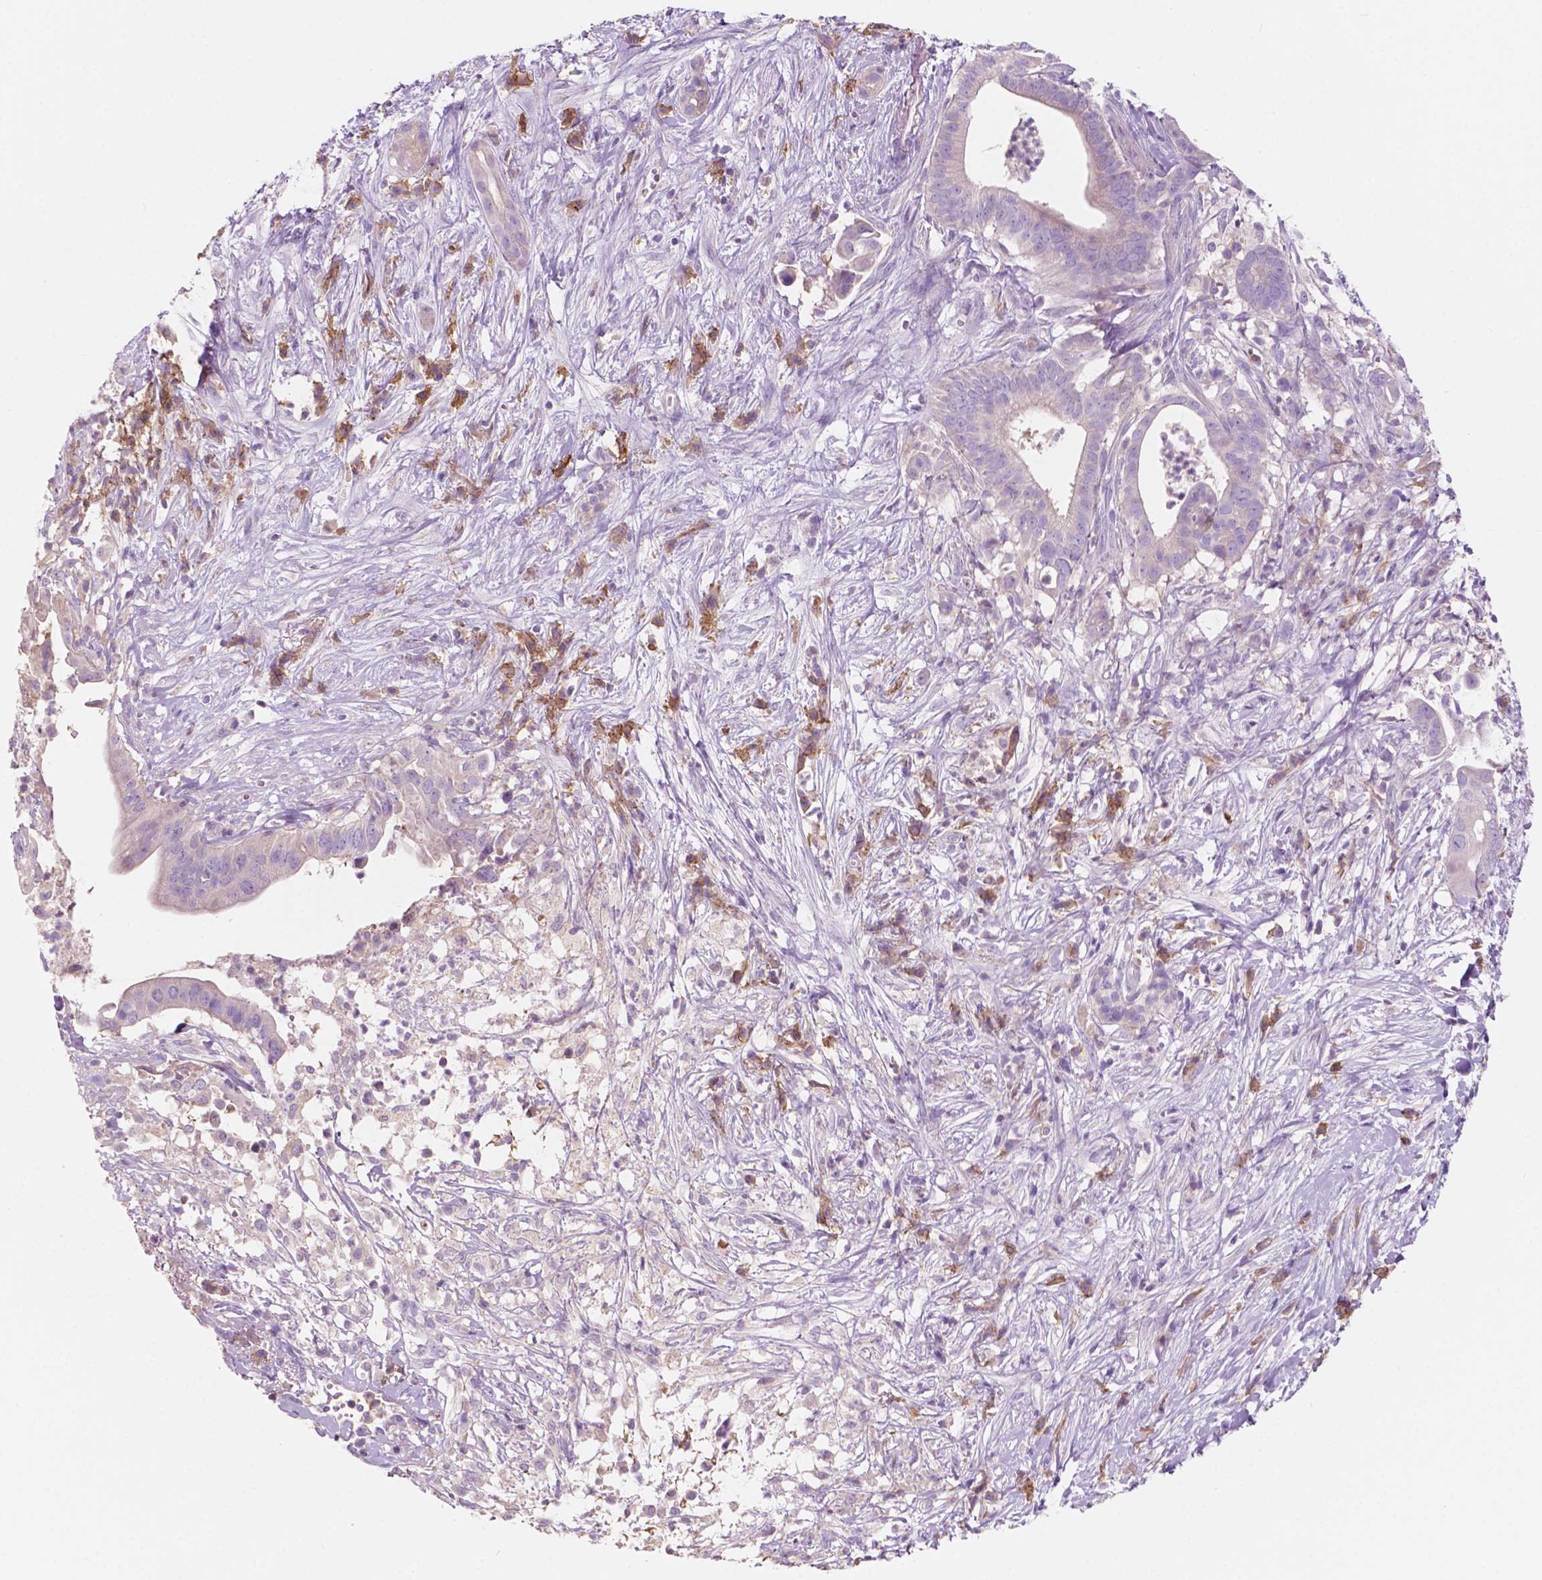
{"staining": {"intensity": "negative", "quantity": "none", "location": "none"}, "tissue": "pancreatic cancer", "cell_type": "Tumor cells", "image_type": "cancer", "snomed": [{"axis": "morphology", "description": "Adenocarcinoma, NOS"}, {"axis": "topography", "description": "Pancreas"}], "caption": "Protein analysis of pancreatic cancer exhibits no significant staining in tumor cells.", "gene": "SEMA4A", "patient": {"sex": "male", "age": 61}}